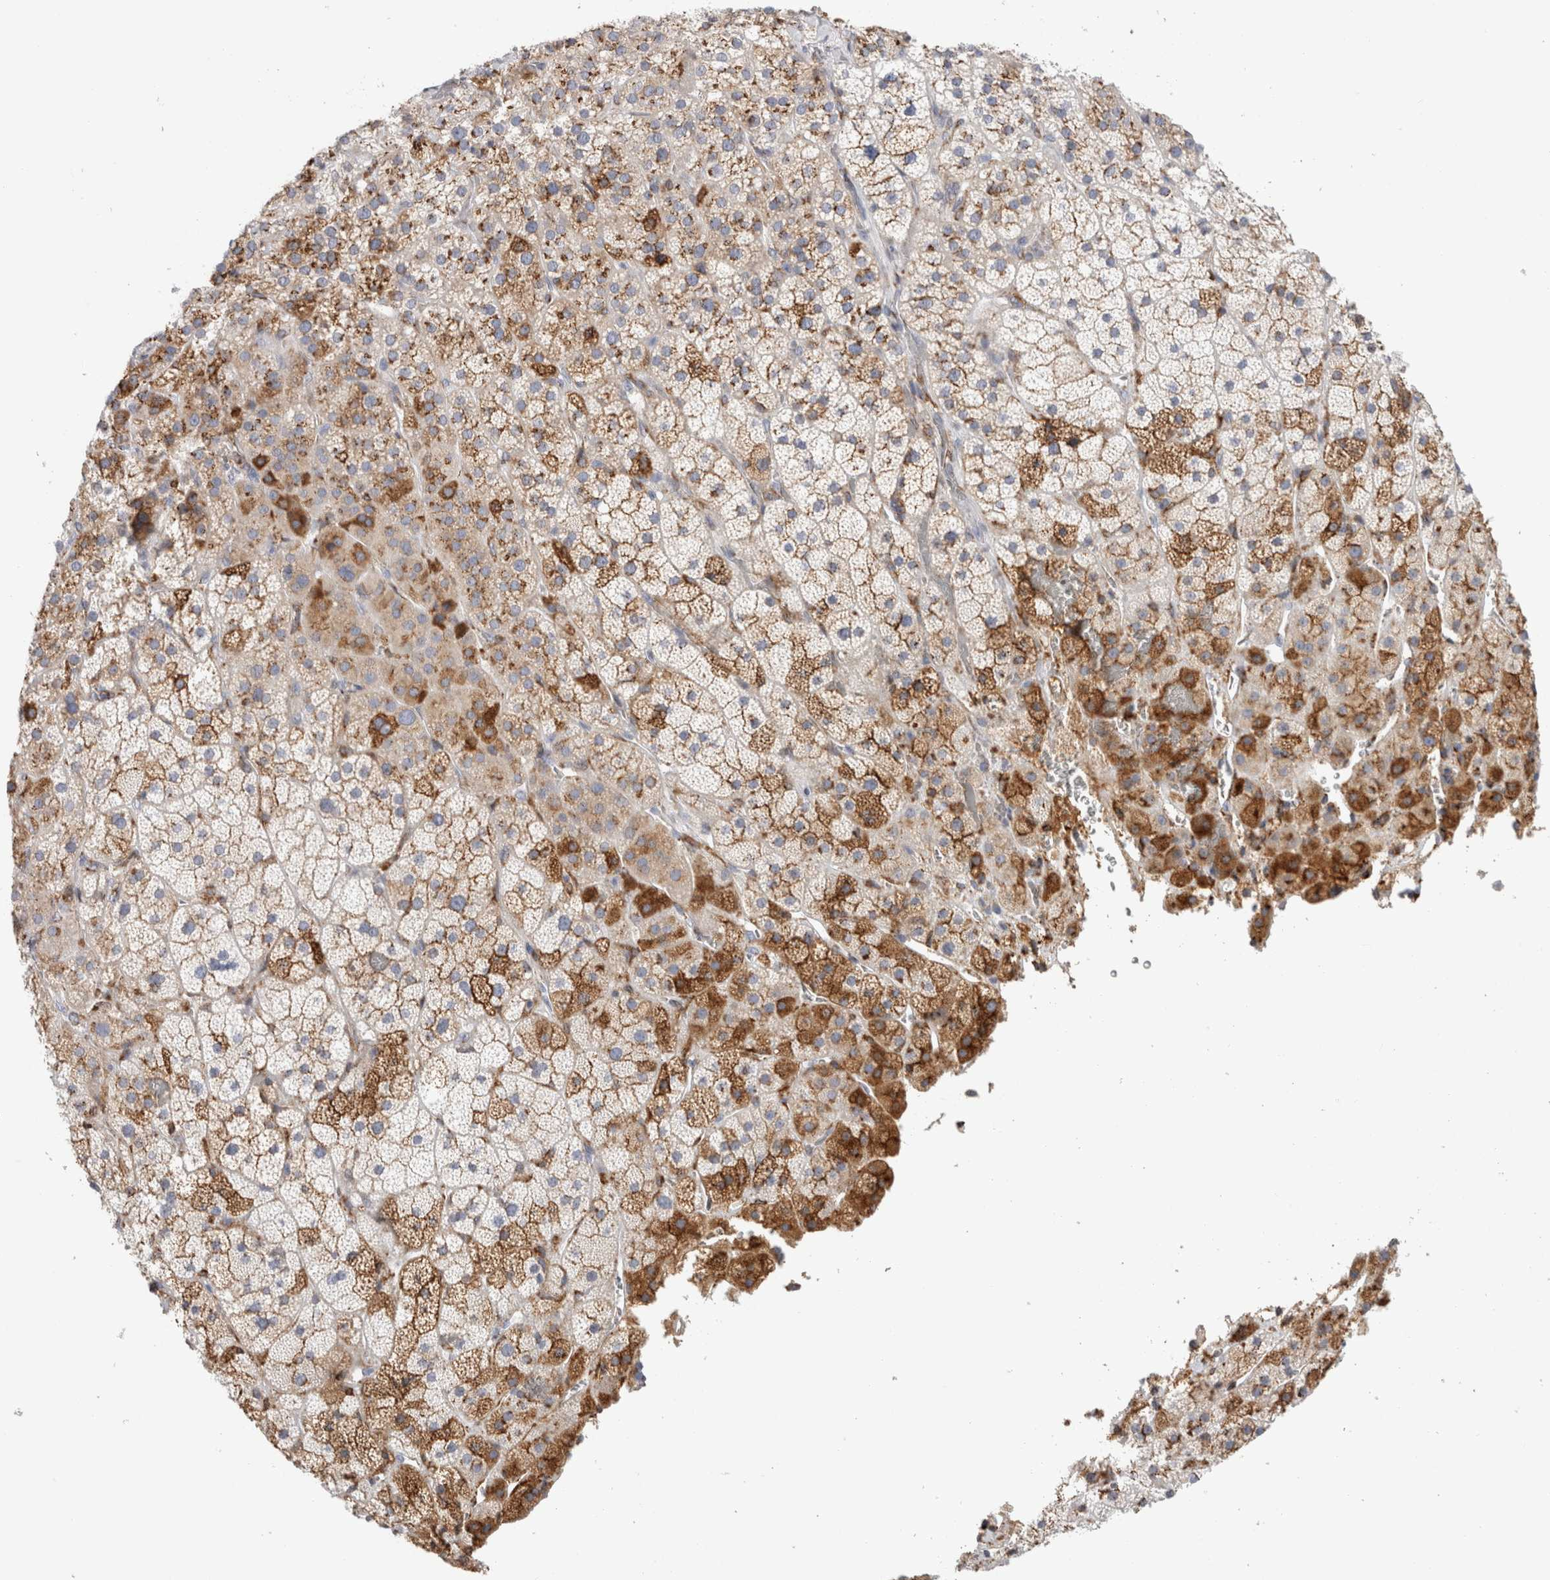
{"staining": {"intensity": "moderate", "quantity": ">75%", "location": "cytoplasmic/membranous"}, "tissue": "adrenal gland", "cell_type": "Glandular cells", "image_type": "normal", "snomed": [{"axis": "morphology", "description": "Normal tissue, NOS"}, {"axis": "topography", "description": "Adrenal gland"}], "caption": "High-power microscopy captured an immunohistochemistry histopathology image of benign adrenal gland, revealing moderate cytoplasmic/membranous staining in approximately >75% of glandular cells.", "gene": "MCFD2", "patient": {"sex": "male", "age": 57}}